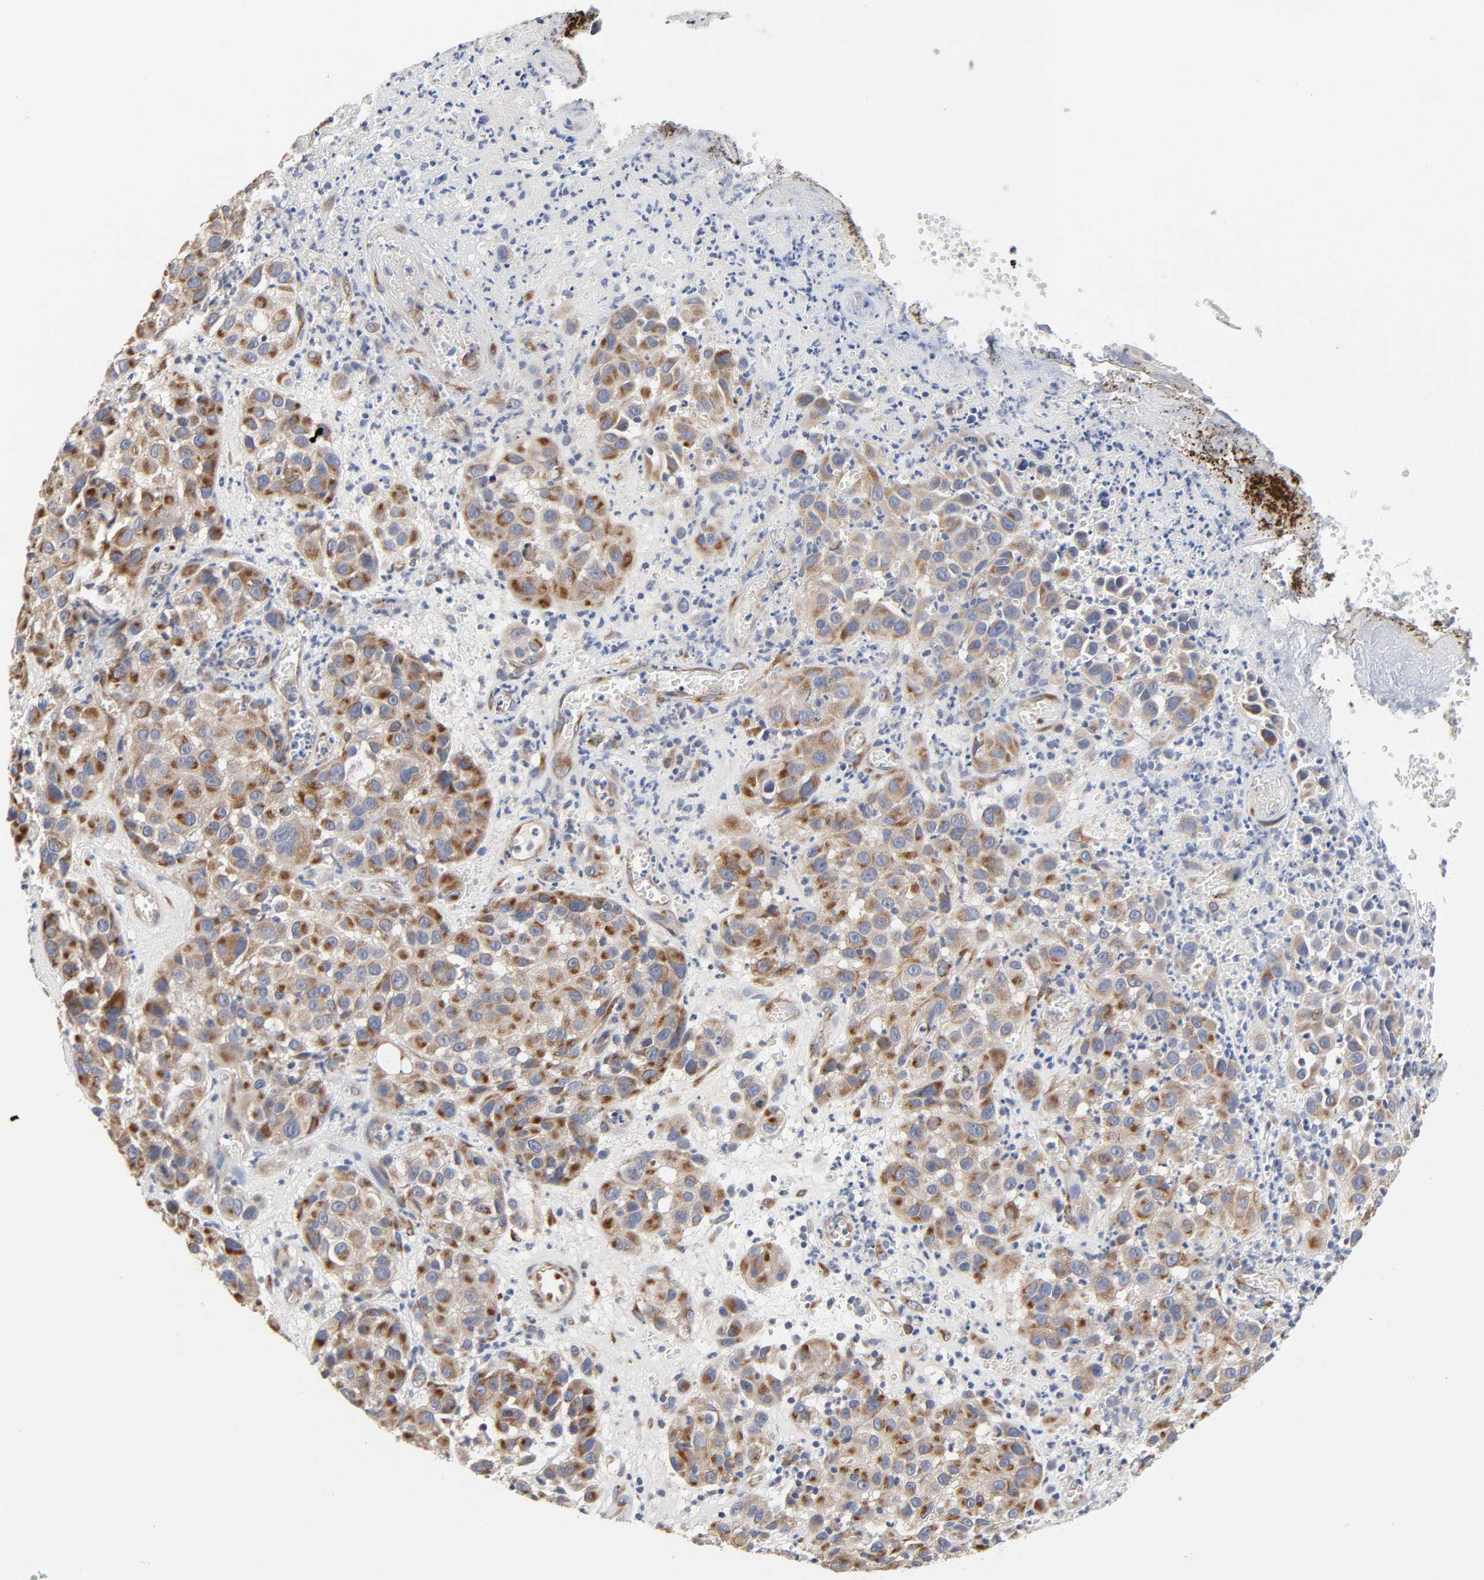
{"staining": {"intensity": "moderate", "quantity": ">75%", "location": "cytoplasmic/membranous"}, "tissue": "melanoma", "cell_type": "Tumor cells", "image_type": "cancer", "snomed": [{"axis": "morphology", "description": "Malignant melanoma, NOS"}, {"axis": "topography", "description": "Skin"}], "caption": "Melanoma stained for a protein (brown) exhibits moderate cytoplasmic/membranous positive expression in about >75% of tumor cells.", "gene": "HDLBP", "patient": {"sex": "female", "age": 21}}